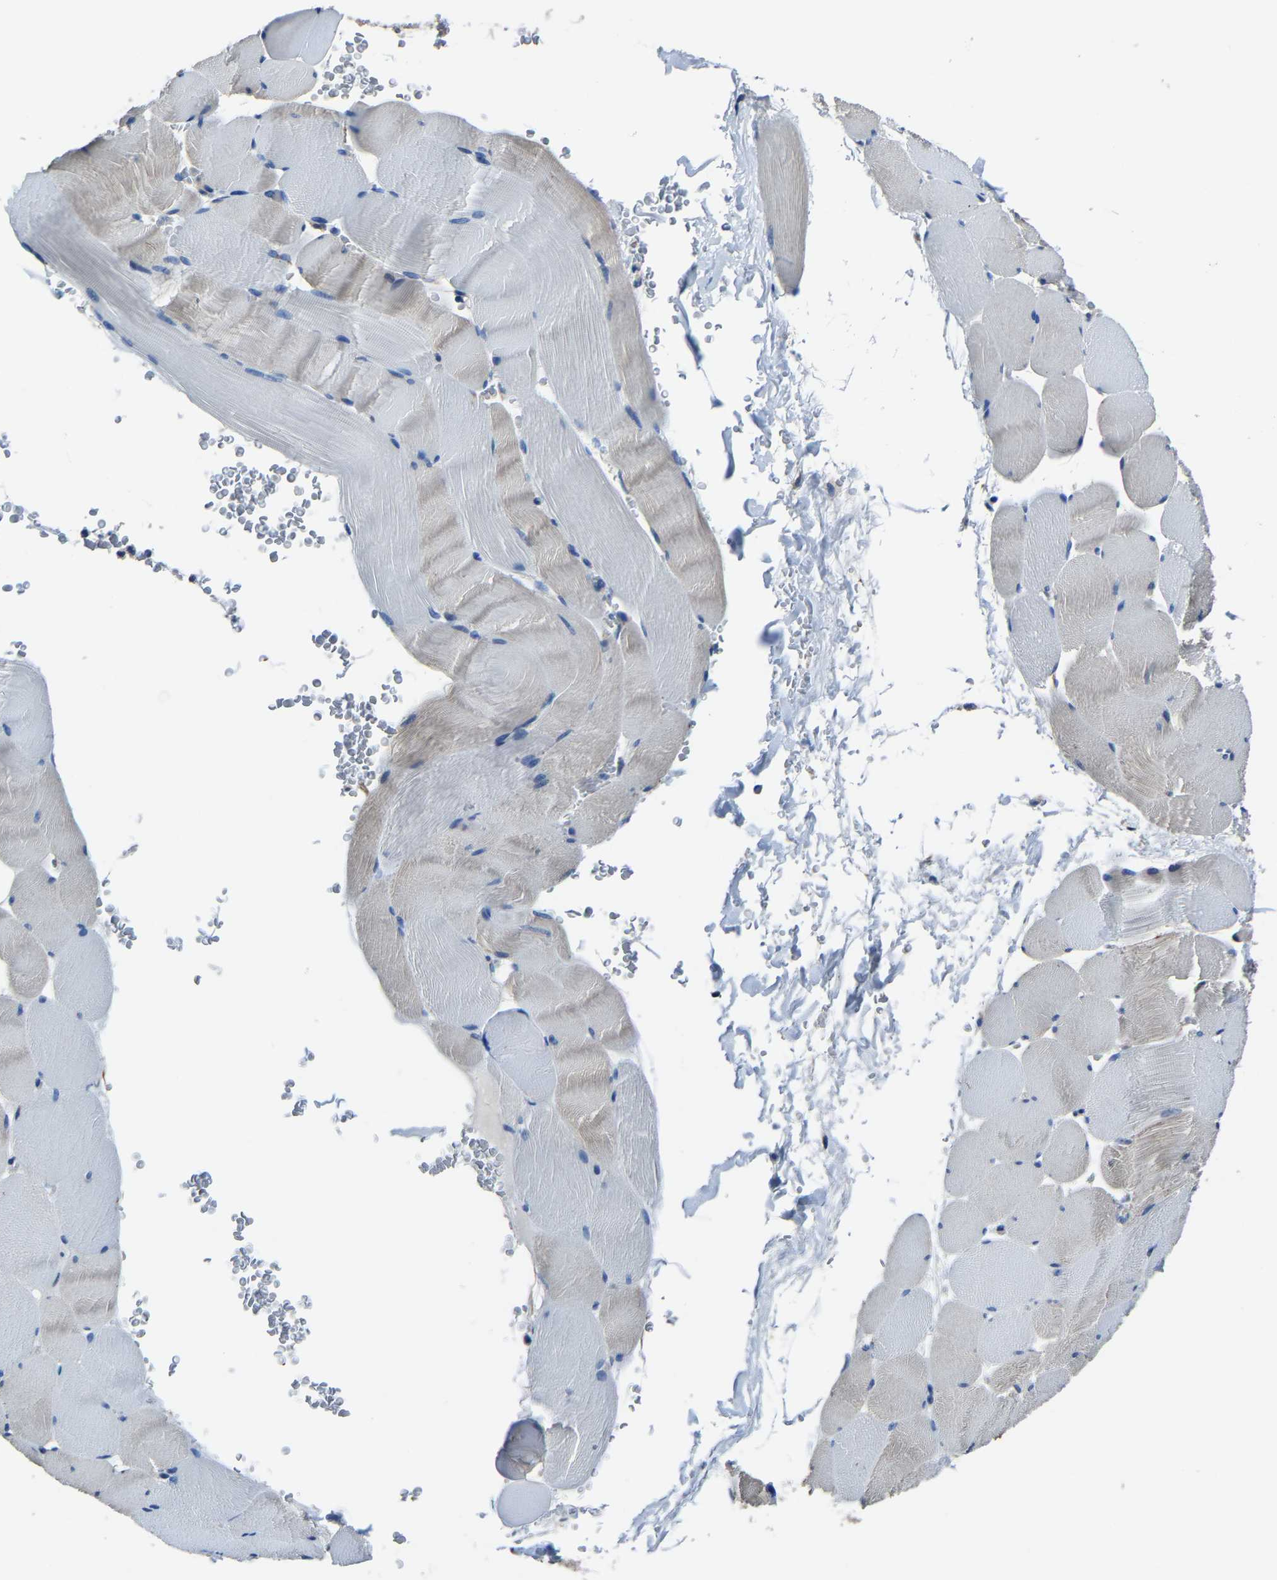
{"staining": {"intensity": "negative", "quantity": "none", "location": "none"}, "tissue": "skeletal muscle", "cell_type": "Myocytes", "image_type": "normal", "snomed": [{"axis": "morphology", "description": "Normal tissue, NOS"}, {"axis": "topography", "description": "Skeletal muscle"}], "caption": "This is an immunohistochemistry (IHC) micrograph of benign skeletal muscle. There is no positivity in myocytes.", "gene": "STRBP", "patient": {"sex": "male", "age": 62}}